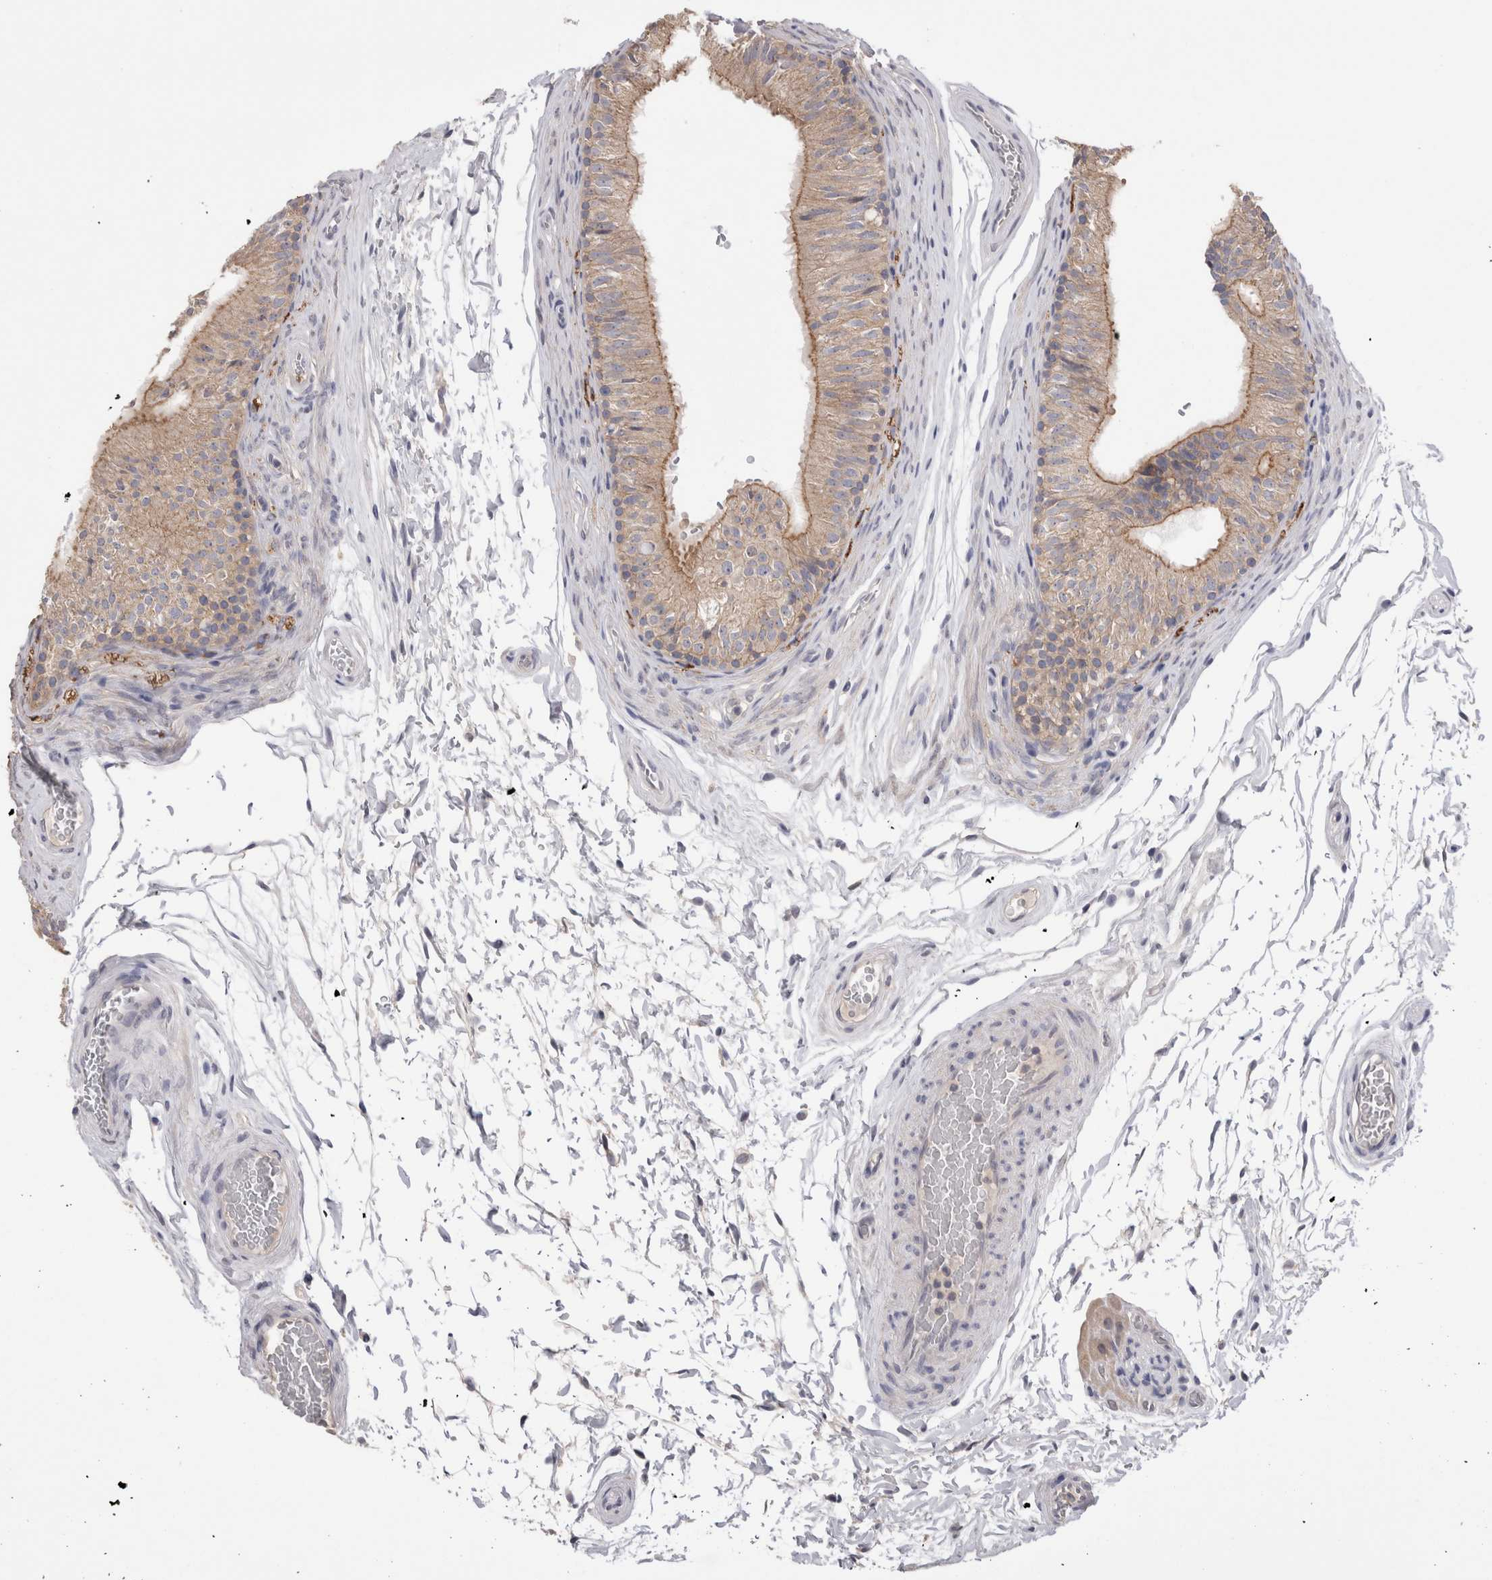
{"staining": {"intensity": "moderate", "quantity": ">75%", "location": "cytoplasmic/membranous"}, "tissue": "epididymis", "cell_type": "Glandular cells", "image_type": "normal", "snomed": [{"axis": "morphology", "description": "Normal tissue, NOS"}, {"axis": "topography", "description": "Epididymis"}], "caption": "This is a photomicrograph of immunohistochemistry staining of unremarkable epididymis, which shows moderate positivity in the cytoplasmic/membranous of glandular cells.", "gene": "OTOR", "patient": {"sex": "male", "age": 36}}